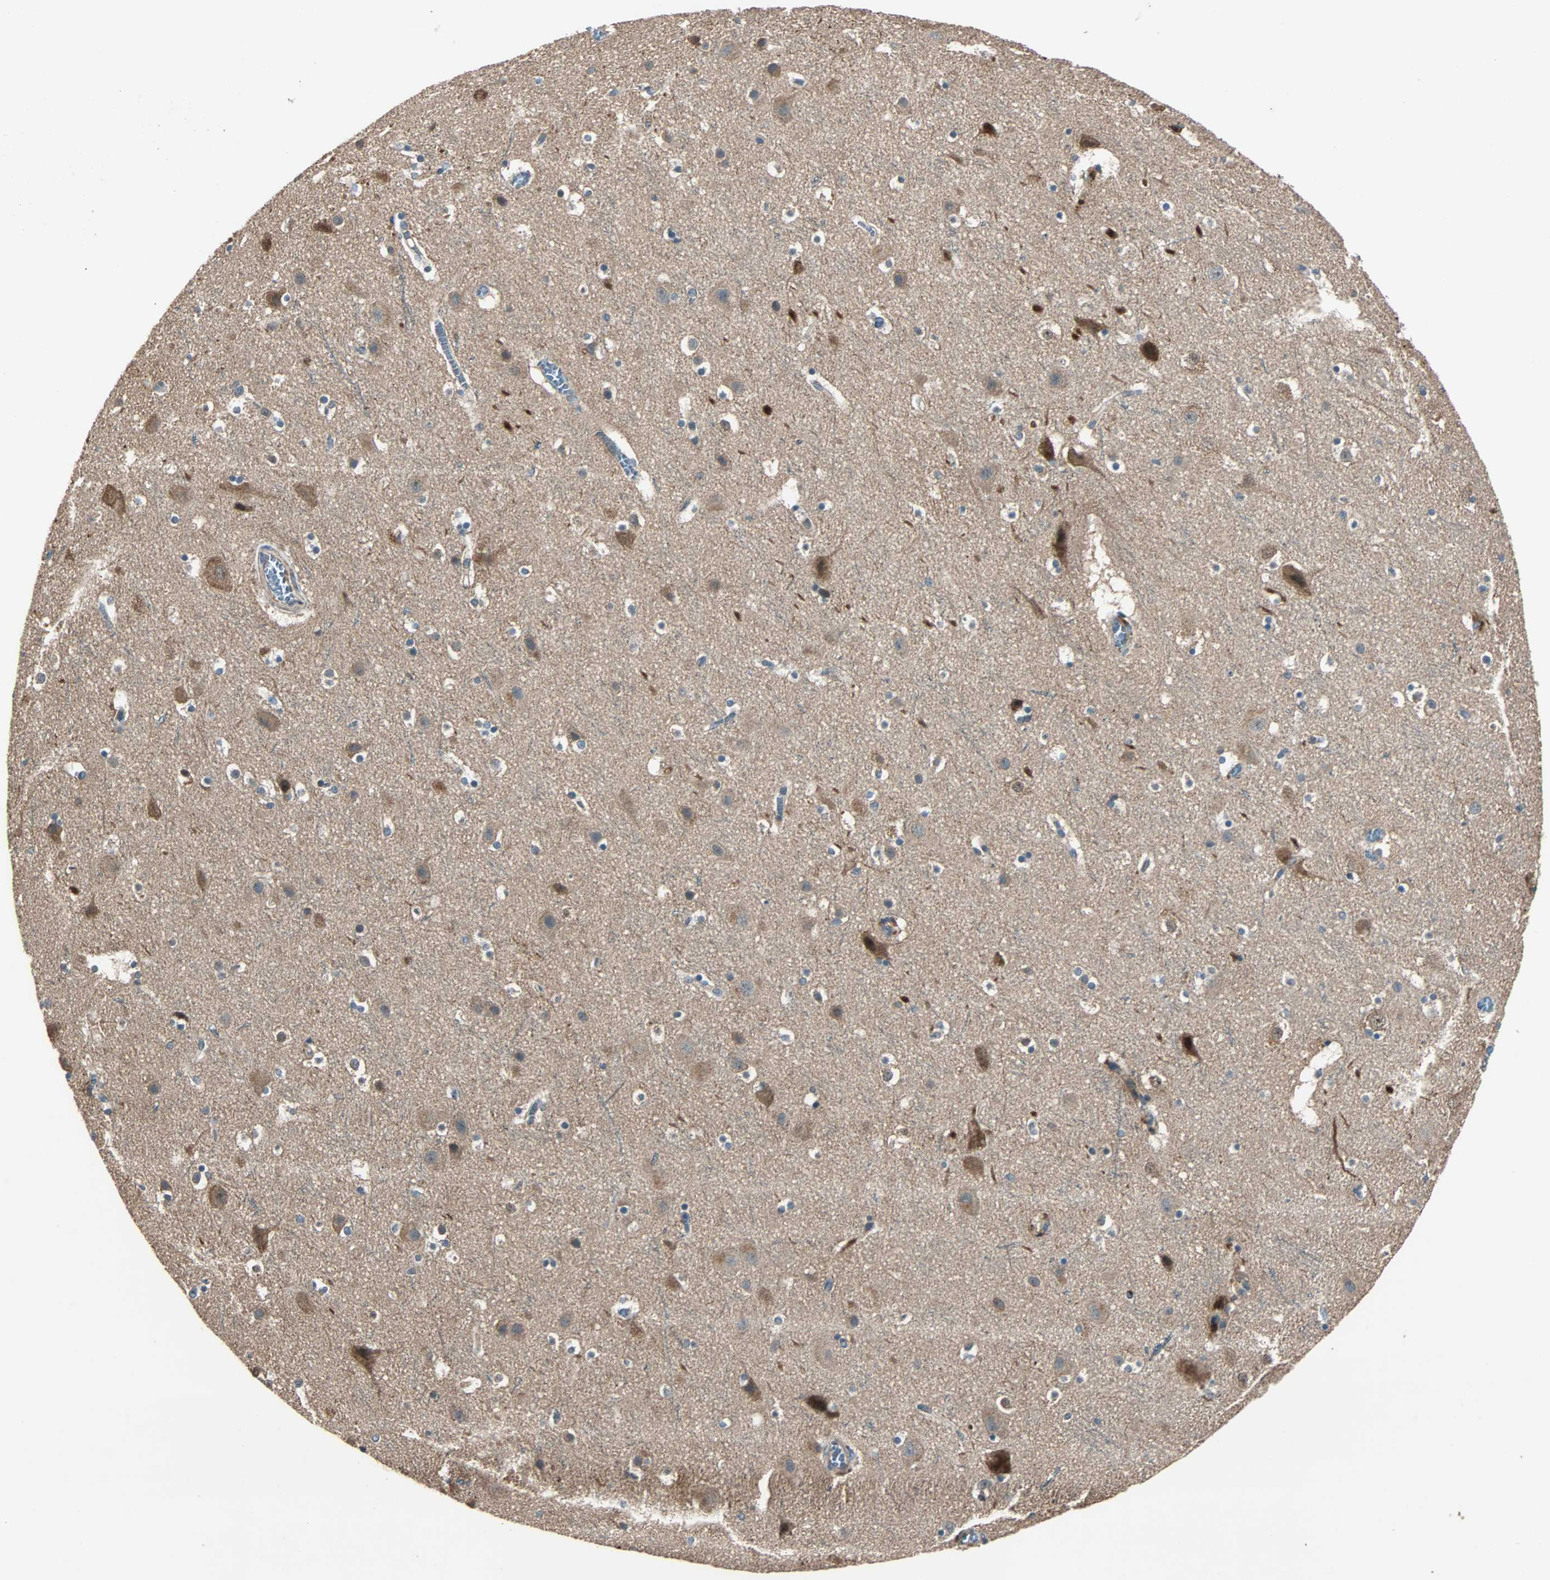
{"staining": {"intensity": "negative", "quantity": "none", "location": "none"}, "tissue": "cerebral cortex", "cell_type": "Endothelial cells", "image_type": "normal", "snomed": [{"axis": "morphology", "description": "Normal tissue, NOS"}, {"axis": "topography", "description": "Cerebral cortex"}], "caption": "The image reveals no significant positivity in endothelial cells of cerebral cortex.", "gene": "GCK", "patient": {"sex": "male", "age": 45}}